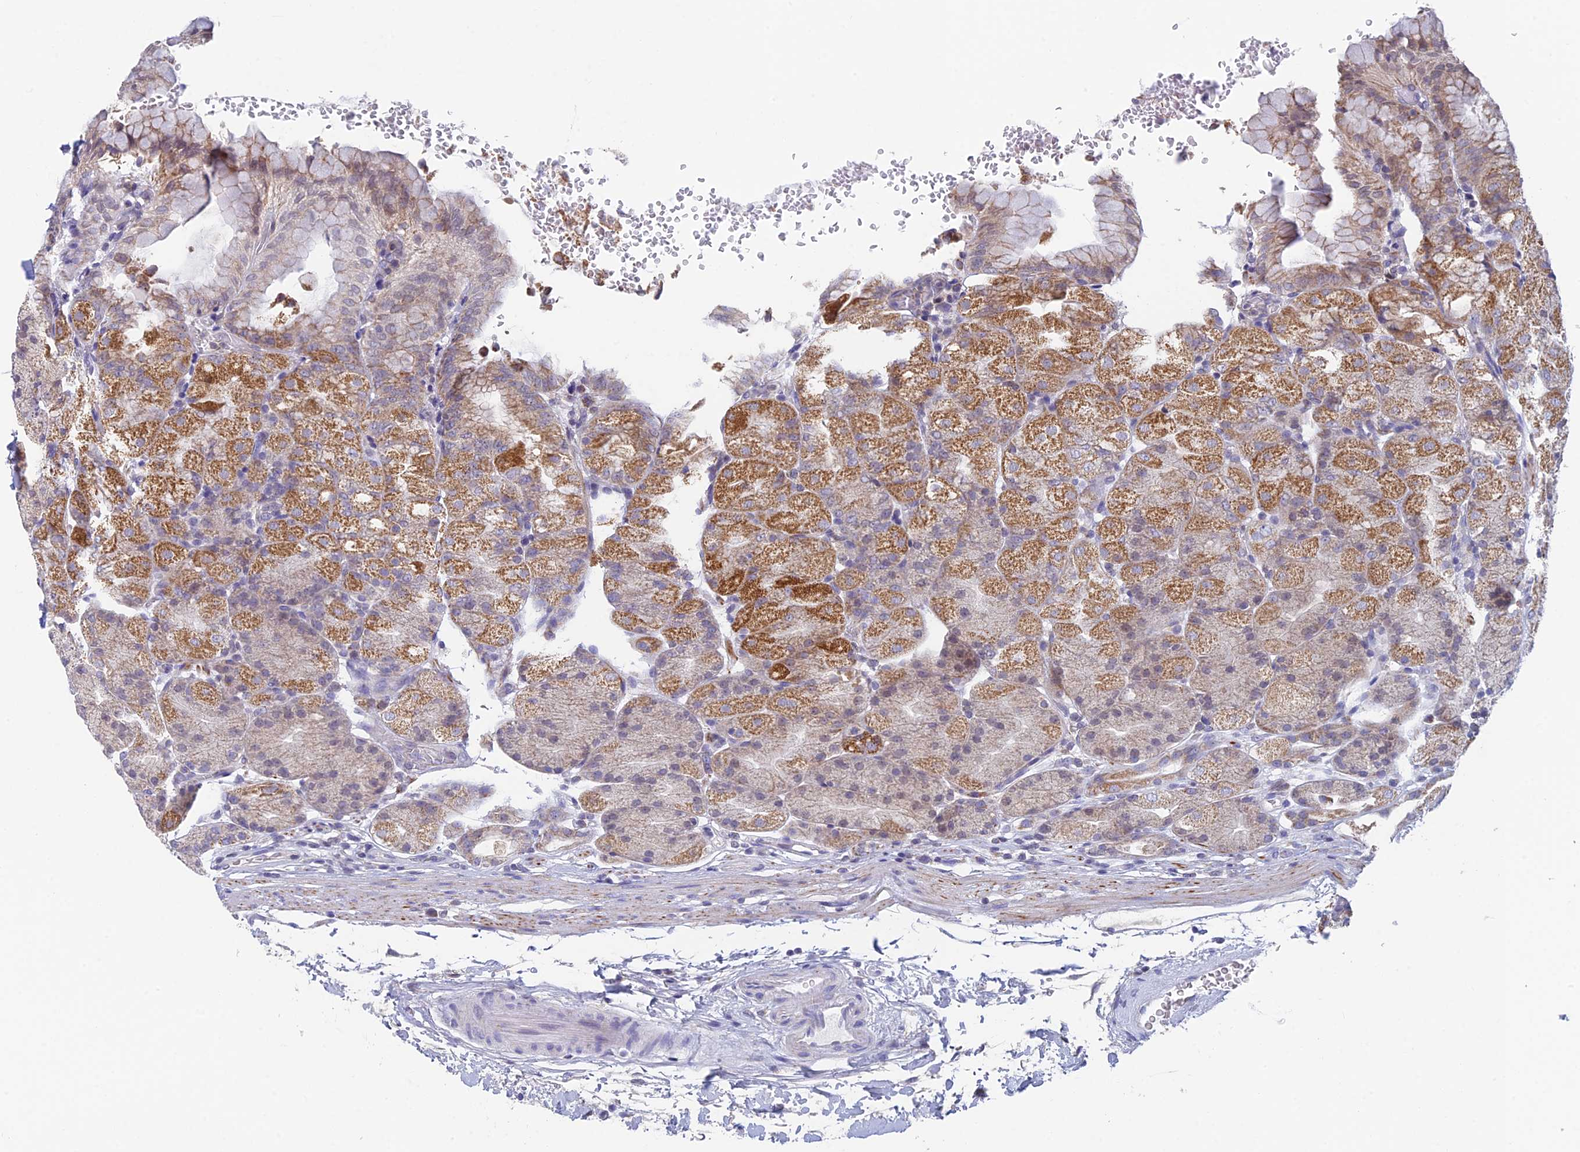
{"staining": {"intensity": "moderate", "quantity": "25%-75%", "location": "cytoplasmic/membranous"}, "tissue": "stomach", "cell_type": "Glandular cells", "image_type": "normal", "snomed": [{"axis": "morphology", "description": "Normal tissue, NOS"}, {"axis": "topography", "description": "Stomach, upper"}, {"axis": "topography", "description": "Stomach, lower"}], "caption": "Immunohistochemistry staining of benign stomach, which demonstrates medium levels of moderate cytoplasmic/membranous staining in about 25%-75% of glandular cells indicating moderate cytoplasmic/membranous protein positivity. The staining was performed using DAB (3,3'-diaminobenzidine) (brown) for protein detection and nuclei were counterstained in hematoxylin (blue).", "gene": "REXO5", "patient": {"sex": "male", "age": 62}}